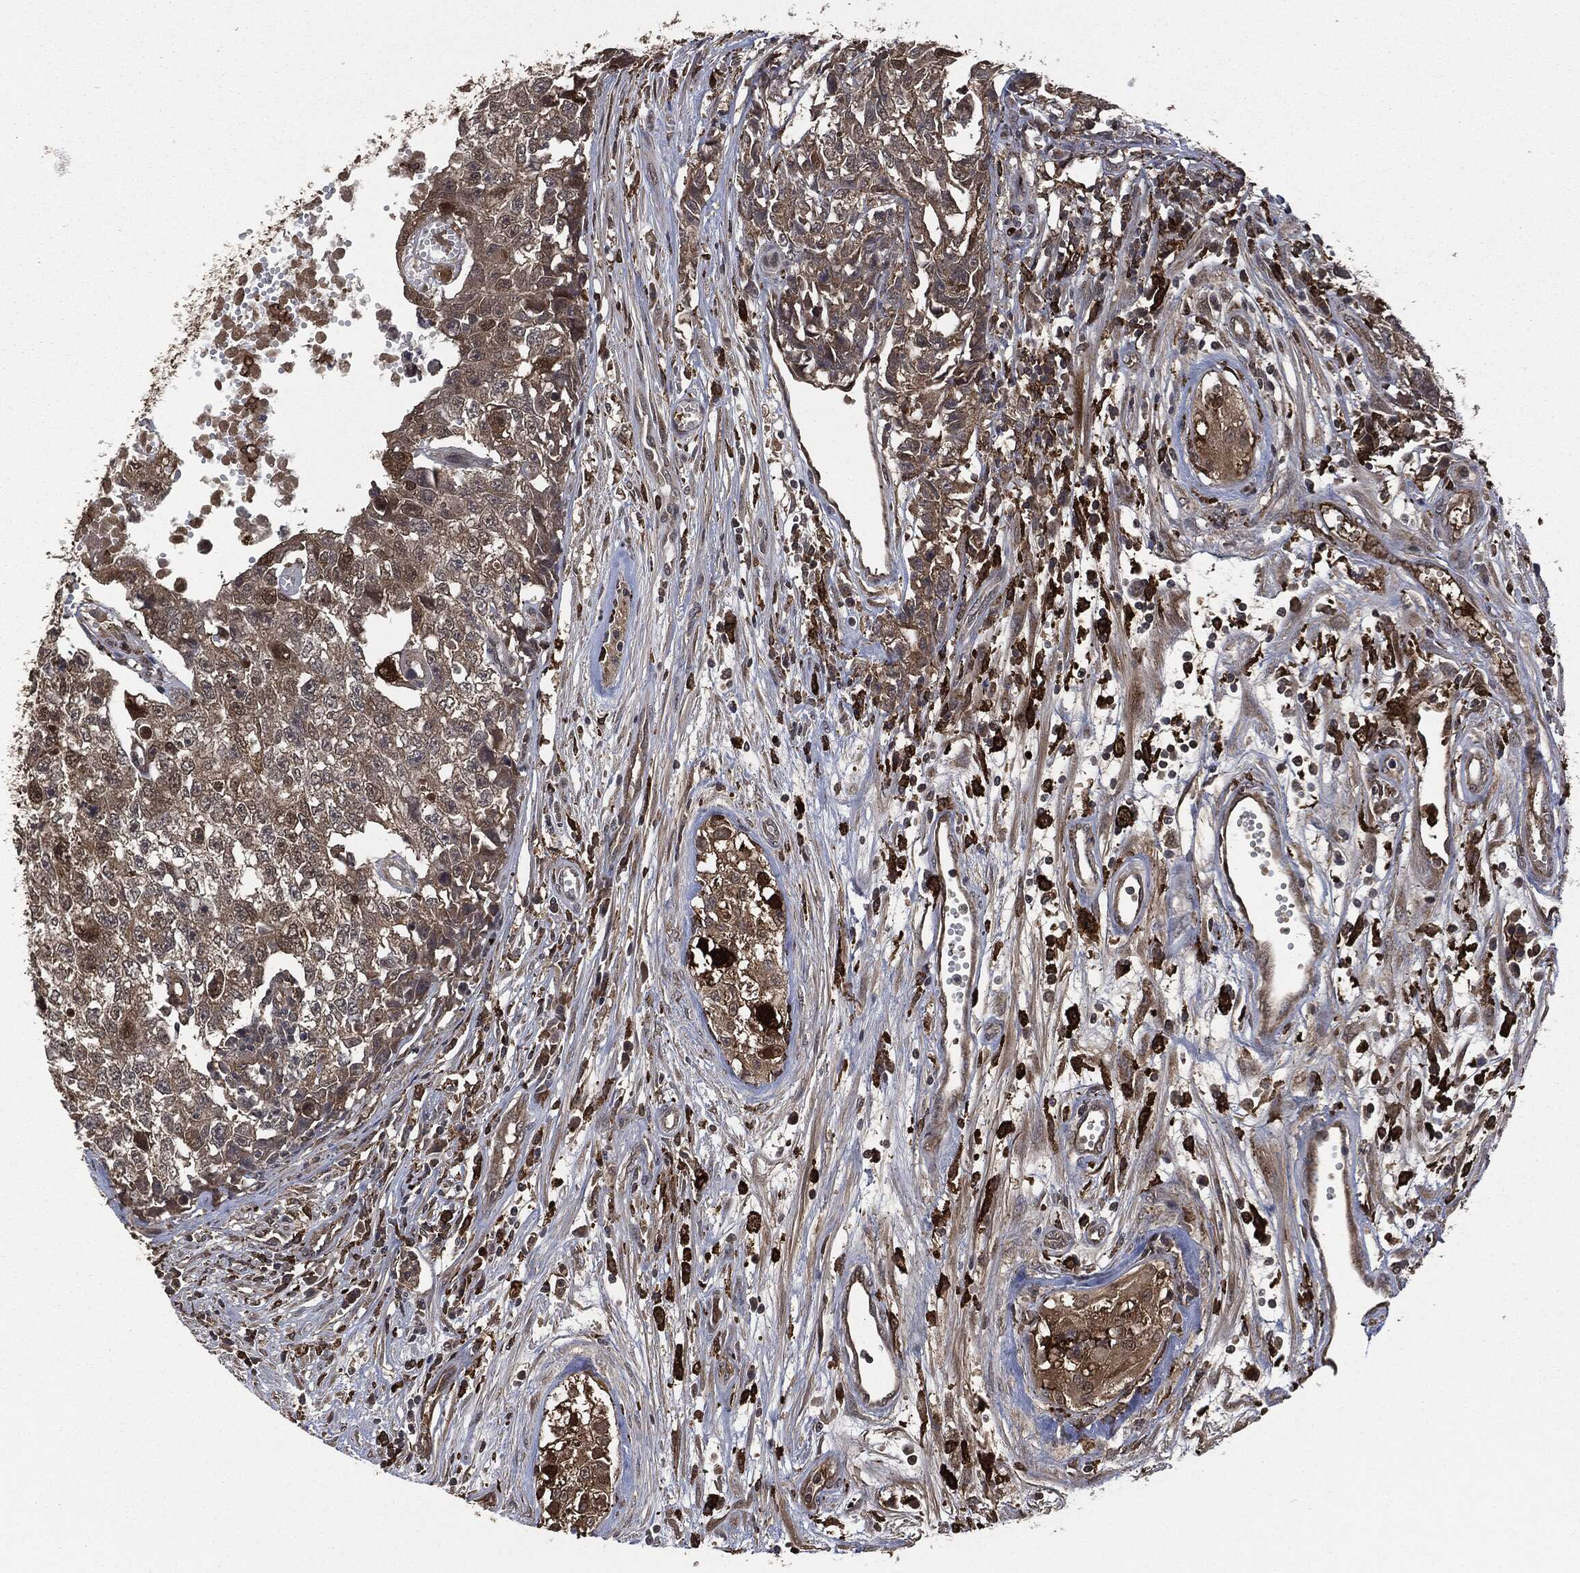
{"staining": {"intensity": "weak", "quantity": "25%-75%", "location": "cytoplasmic/membranous"}, "tissue": "testis cancer", "cell_type": "Tumor cells", "image_type": "cancer", "snomed": [{"axis": "morphology", "description": "Seminoma, NOS"}, {"axis": "morphology", "description": "Carcinoma, Embryonal, NOS"}, {"axis": "topography", "description": "Testis"}], "caption": "Immunohistochemistry (IHC) histopathology image of testis seminoma stained for a protein (brown), which demonstrates low levels of weak cytoplasmic/membranous positivity in approximately 25%-75% of tumor cells.", "gene": "CRABP2", "patient": {"sex": "male", "age": 22}}